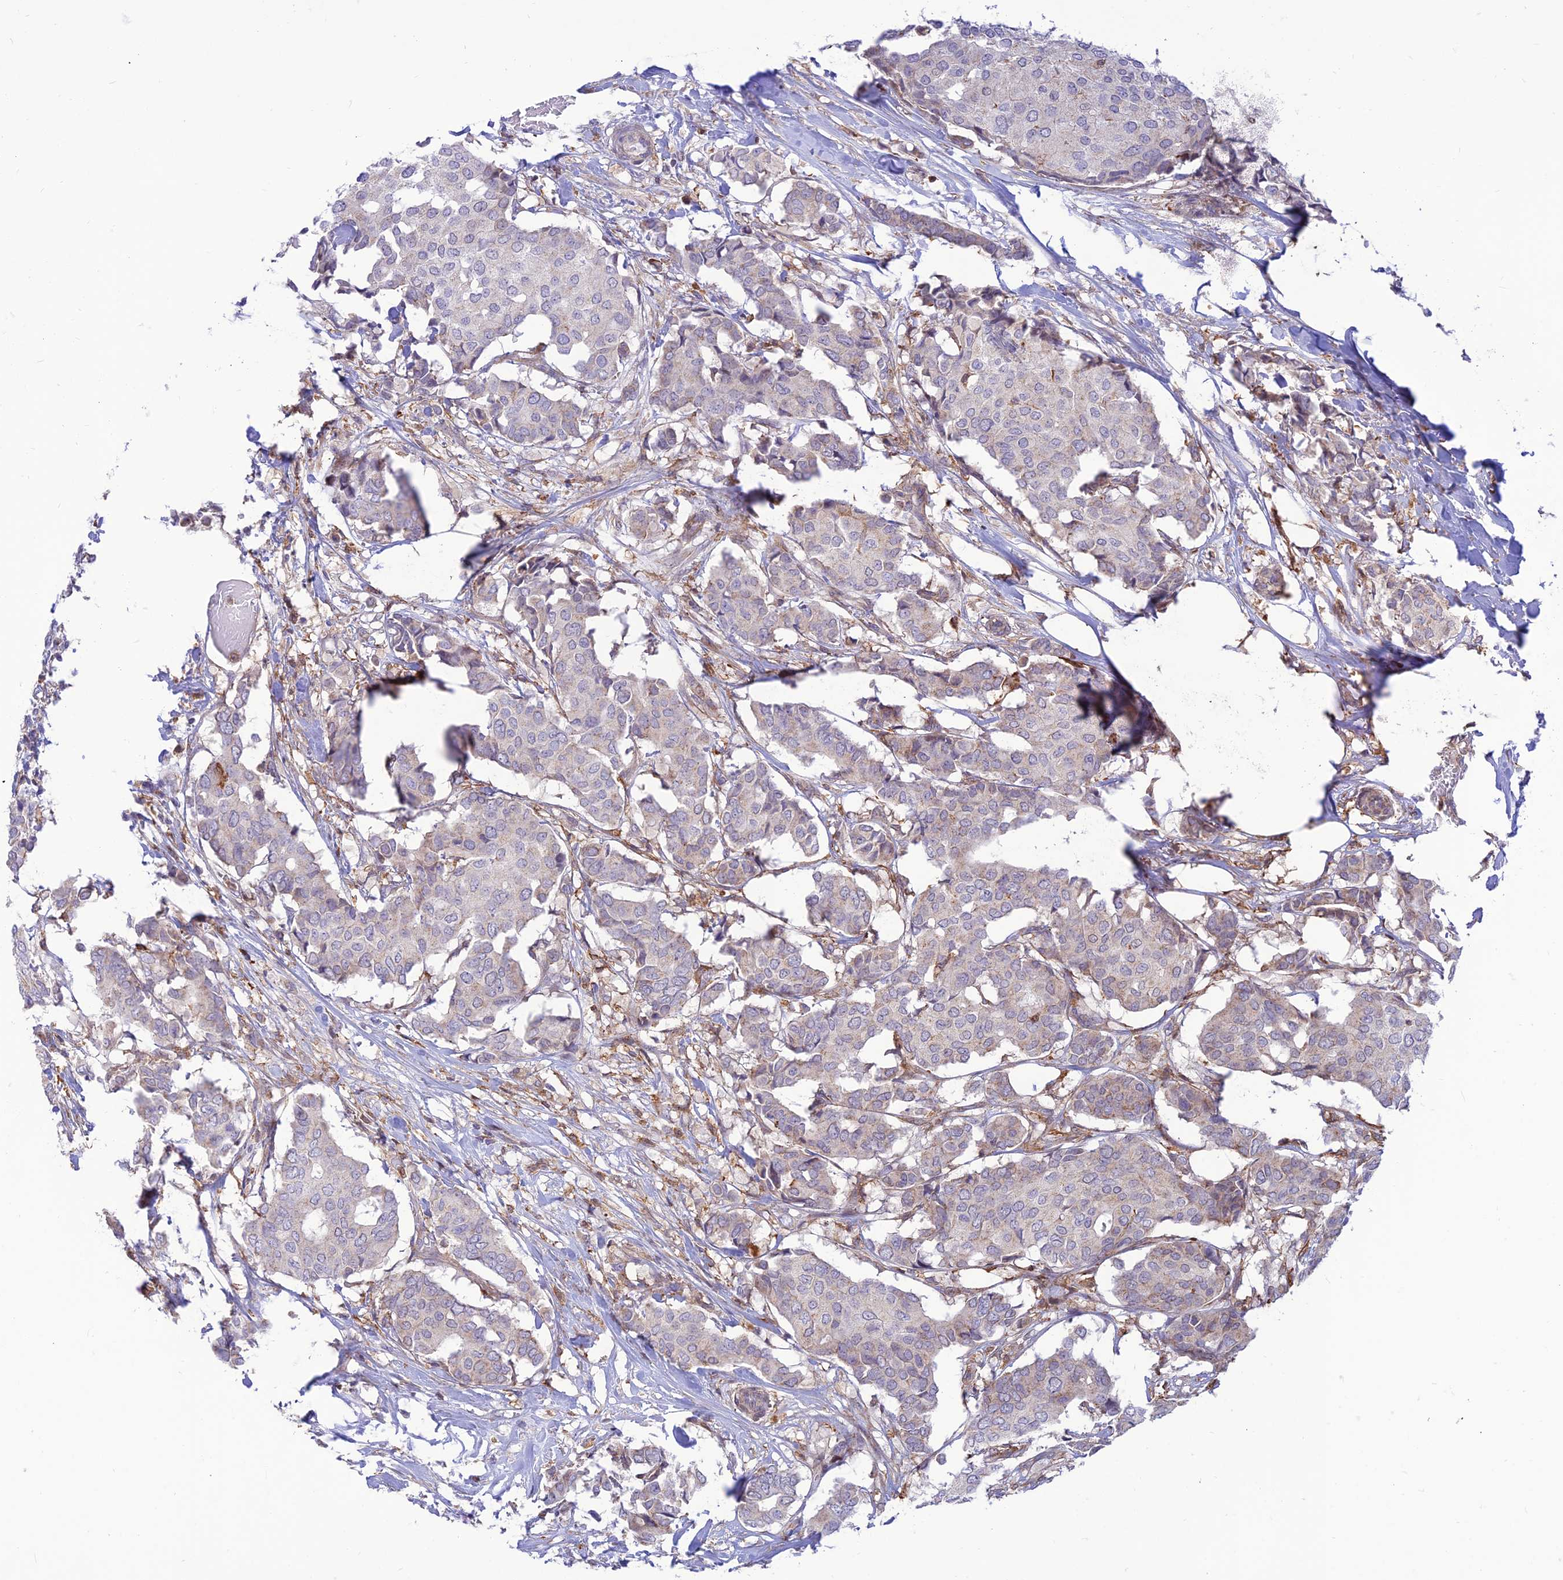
{"staining": {"intensity": "negative", "quantity": "none", "location": "none"}, "tissue": "breast cancer", "cell_type": "Tumor cells", "image_type": "cancer", "snomed": [{"axis": "morphology", "description": "Duct carcinoma"}, {"axis": "topography", "description": "Breast"}], "caption": "The image reveals no significant positivity in tumor cells of breast intraductal carcinoma.", "gene": "FAM186B", "patient": {"sex": "female", "age": 75}}